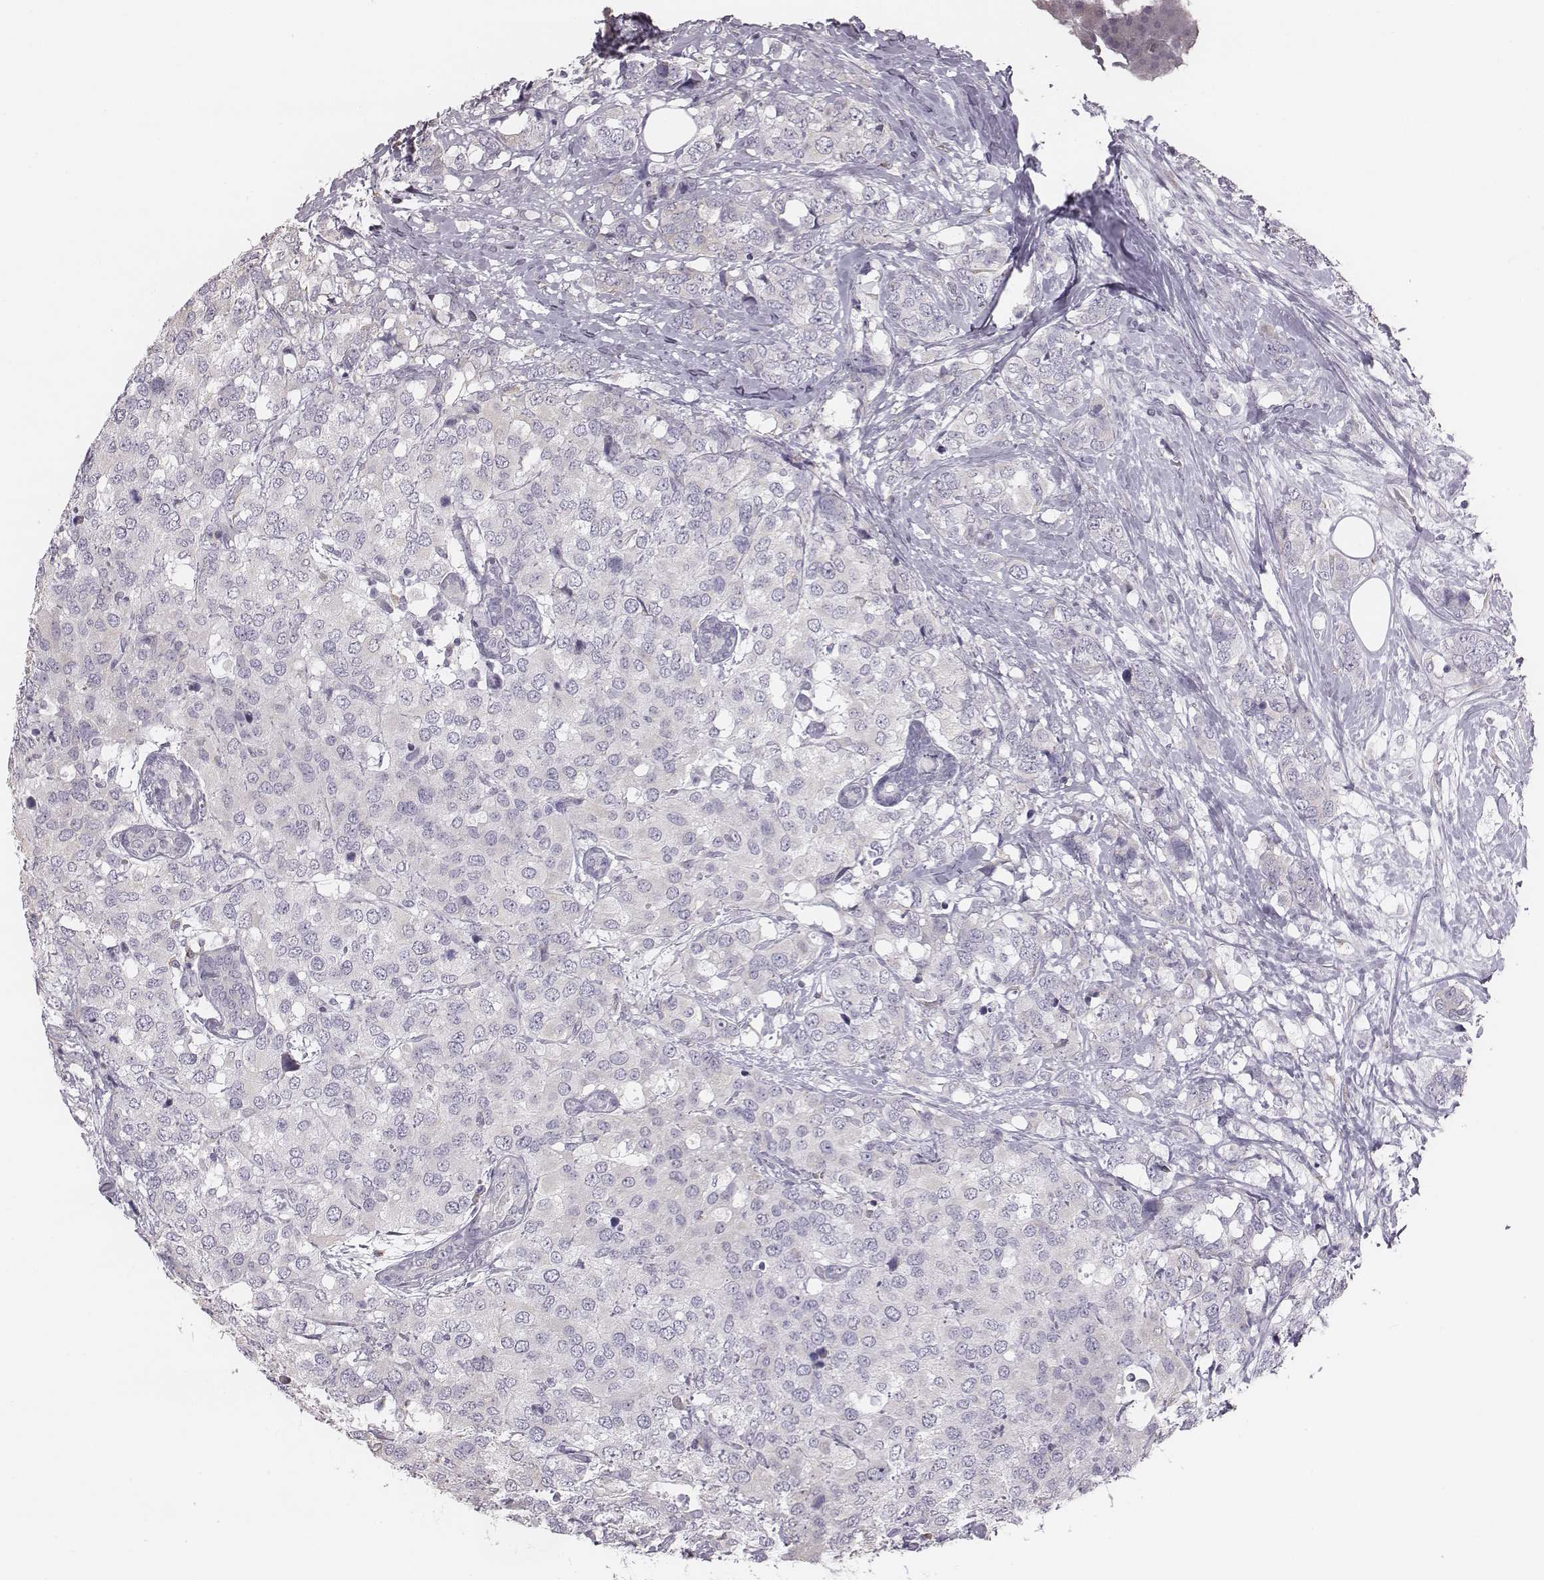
{"staining": {"intensity": "negative", "quantity": "none", "location": "none"}, "tissue": "breast cancer", "cell_type": "Tumor cells", "image_type": "cancer", "snomed": [{"axis": "morphology", "description": "Lobular carcinoma"}, {"axis": "topography", "description": "Breast"}], "caption": "The IHC micrograph has no significant positivity in tumor cells of lobular carcinoma (breast) tissue.", "gene": "C6orf58", "patient": {"sex": "female", "age": 59}}